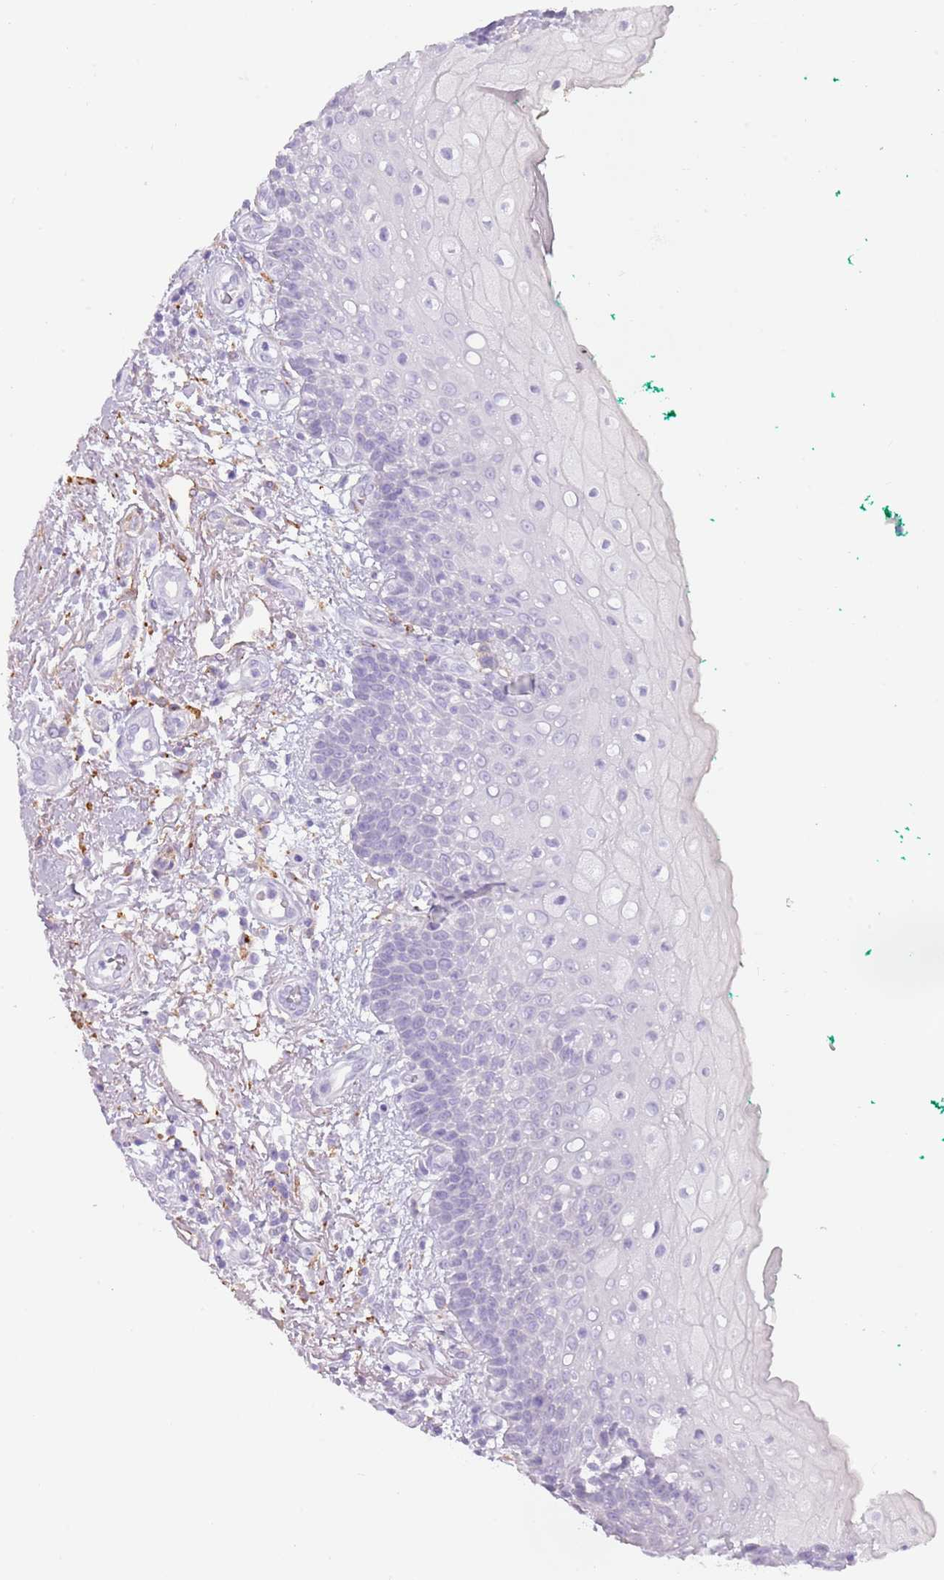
{"staining": {"intensity": "negative", "quantity": "none", "location": "none"}, "tissue": "oral mucosa", "cell_type": "Squamous epithelial cells", "image_type": "normal", "snomed": [{"axis": "morphology", "description": "Normal tissue, NOS"}, {"axis": "morphology", "description": "Squamous cell carcinoma, NOS"}, {"axis": "topography", "description": "Oral tissue"}, {"axis": "topography", "description": "Tounge, NOS"}, {"axis": "topography", "description": "Head-Neck"}], "caption": "The image demonstrates no significant expression in squamous epithelial cells of oral mucosa.", "gene": "COLEC12", "patient": {"sex": "male", "age": 79}}